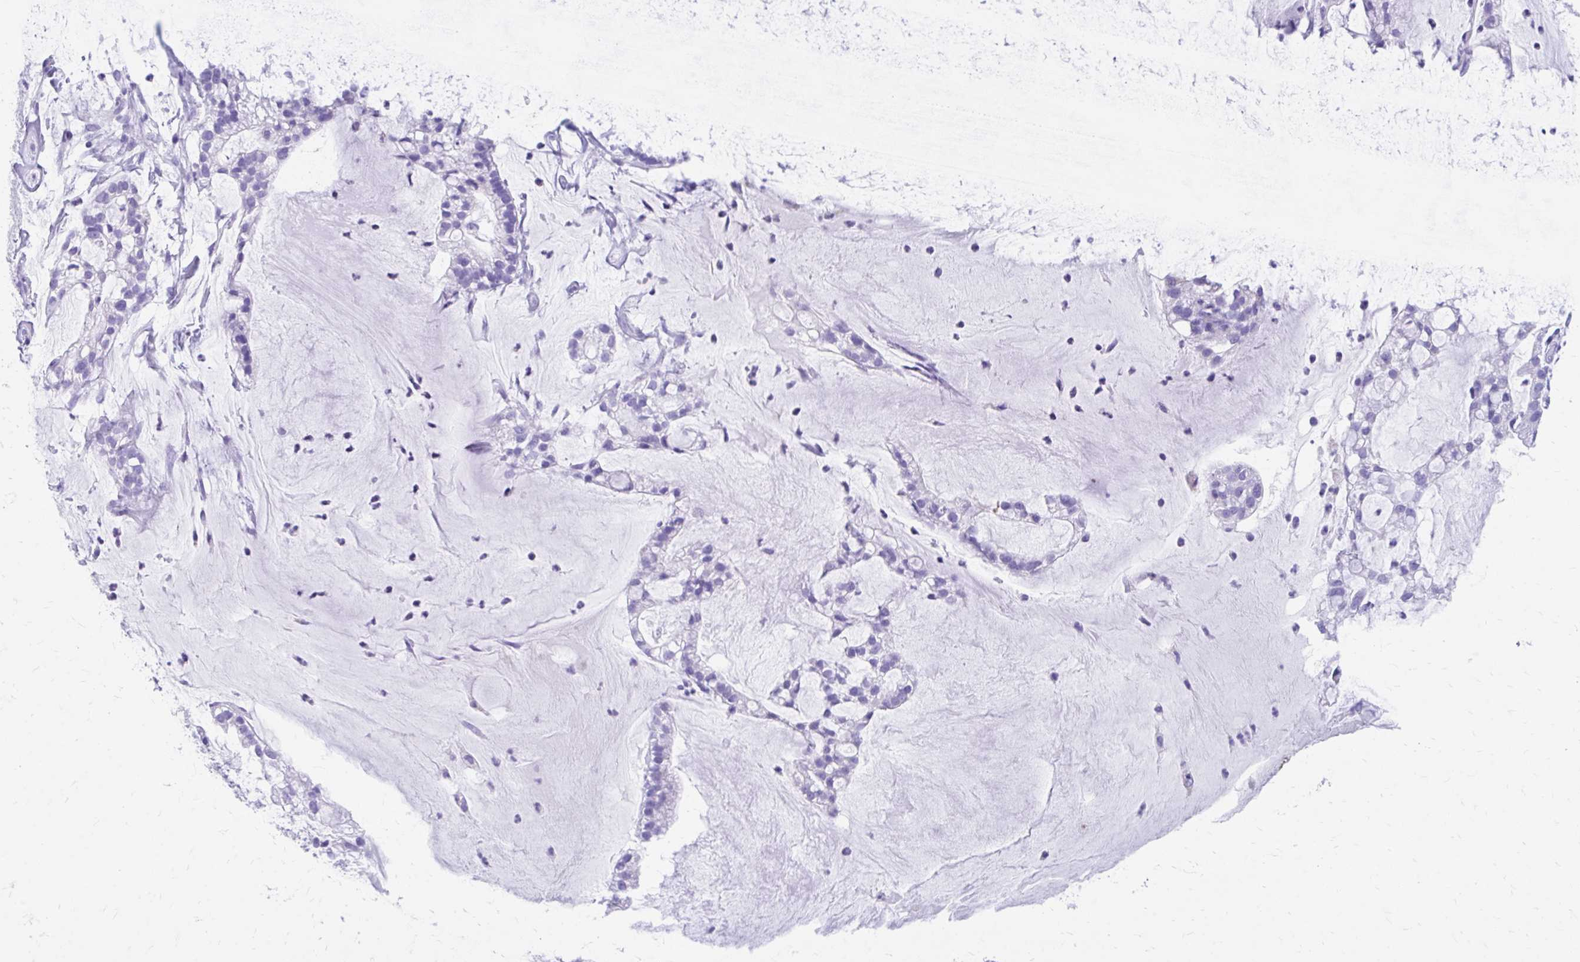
{"staining": {"intensity": "negative", "quantity": "none", "location": "none"}, "tissue": "cervical cancer", "cell_type": "Tumor cells", "image_type": "cancer", "snomed": [{"axis": "morphology", "description": "Adenocarcinoma, NOS"}, {"axis": "topography", "description": "Cervix"}], "caption": "An IHC photomicrograph of cervical adenocarcinoma is shown. There is no staining in tumor cells of cervical adenocarcinoma. (DAB (3,3'-diaminobenzidine) immunohistochemistry (IHC) with hematoxylin counter stain).", "gene": "ZNF699", "patient": {"sex": "female", "age": 41}}